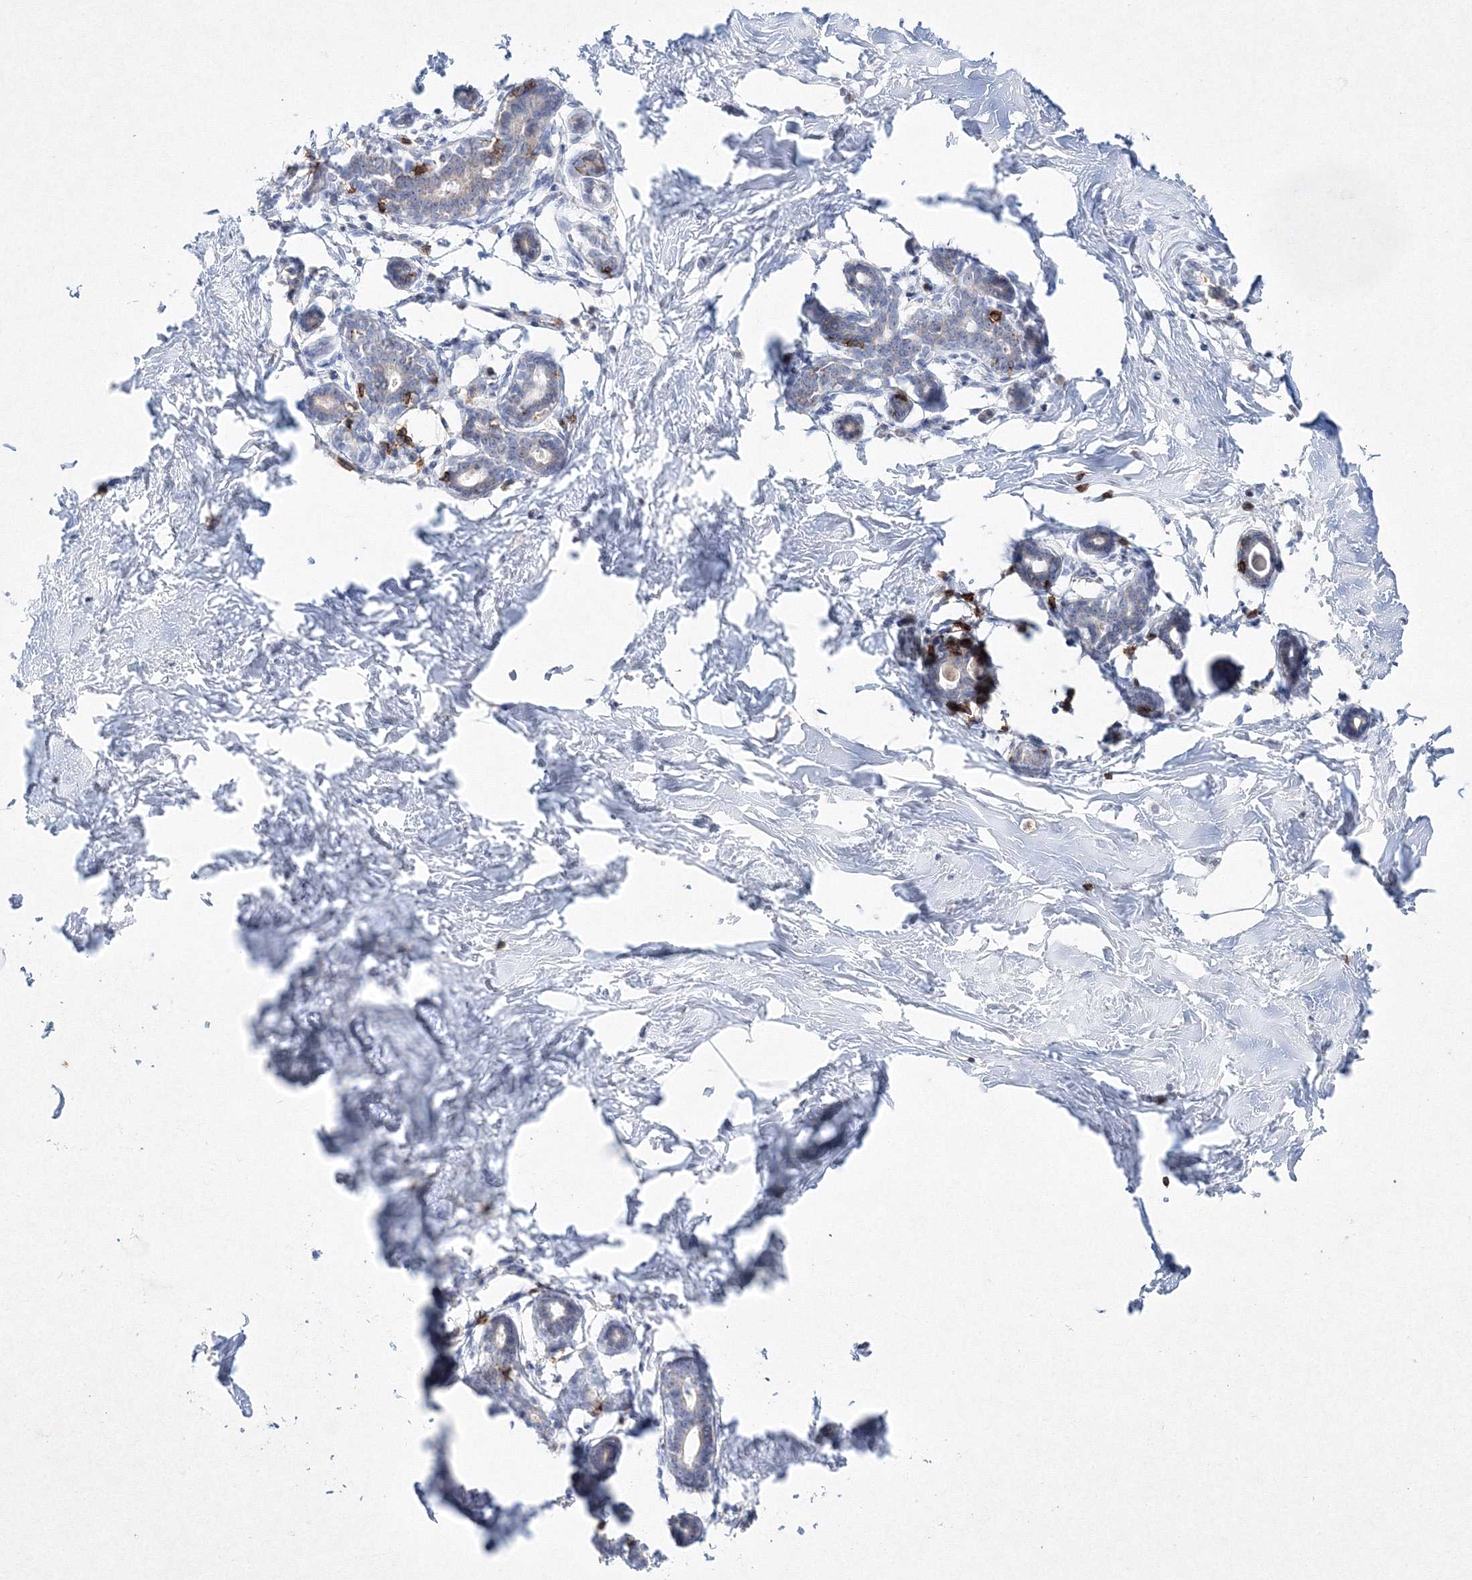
{"staining": {"intensity": "negative", "quantity": "none", "location": "none"}, "tissue": "breast", "cell_type": "Adipocytes", "image_type": "normal", "snomed": [{"axis": "morphology", "description": "Normal tissue, NOS"}, {"axis": "morphology", "description": "Adenoma, NOS"}, {"axis": "topography", "description": "Breast"}], "caption": "This micrograph is of unremarkable breast stained with IHC to label a protein in brown with the nuclei are counter-stained blue. There is no expression in adipocytes.", "gene": "HCST", "patient": {"sex": "female", "age": 23}}